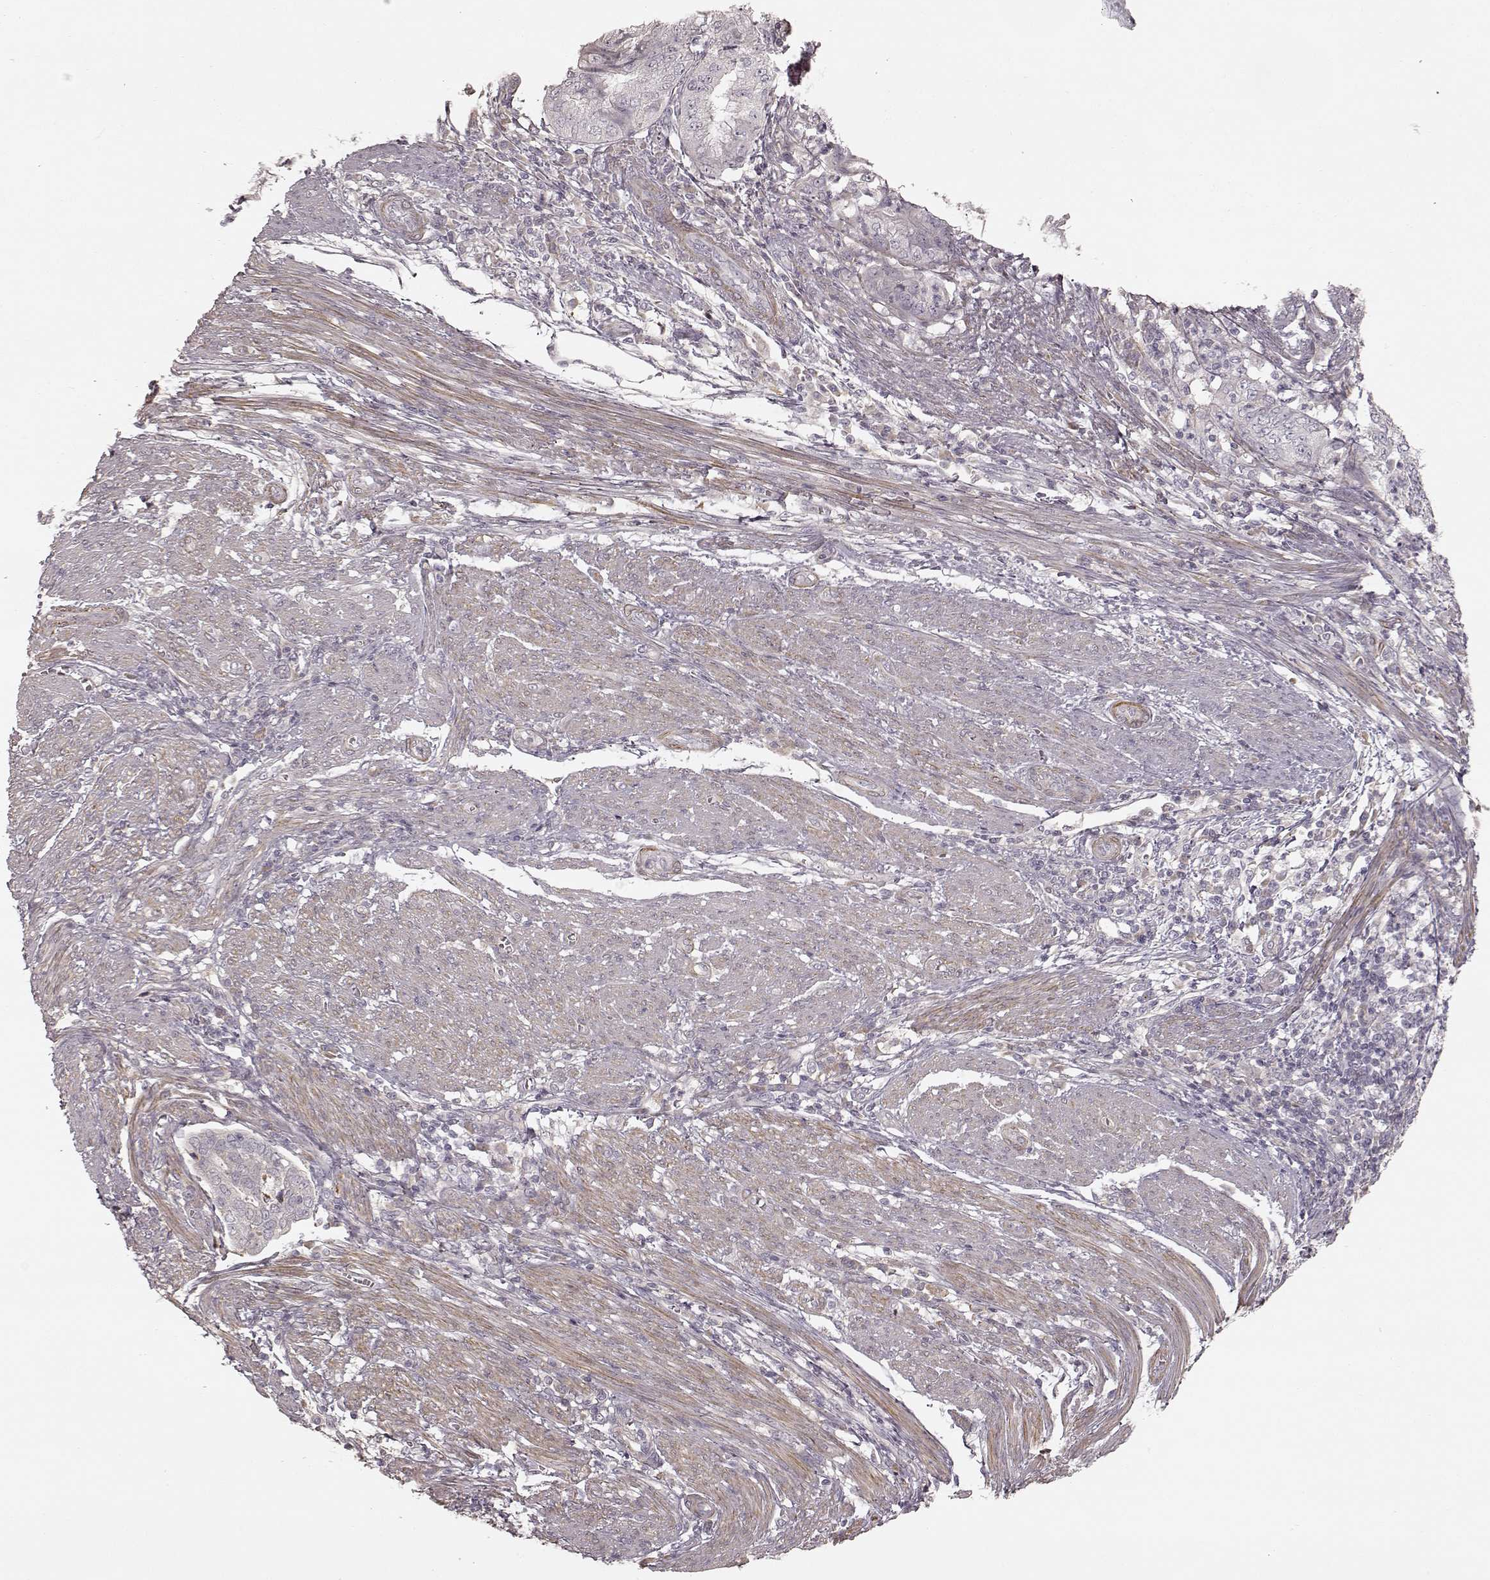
{"staining": {"intensity": "negative", "quantity": "none", "location": "none"}, "tissue": "endometrial cancer", "cell_type": "Tumor cells", "image_type": "cancer", "snomed": [{"axis": "morphology", "description": "Adenocarcinoma, NOS"}, {"axis": "topography", "description": "Endometrium"}], "caption": "Protein analysis of endometrial adenocarcinoma displays no significant positivity in tumor cells.", "gene": "KCNJ9", "patient": {"sex": "female", "age": 79}}